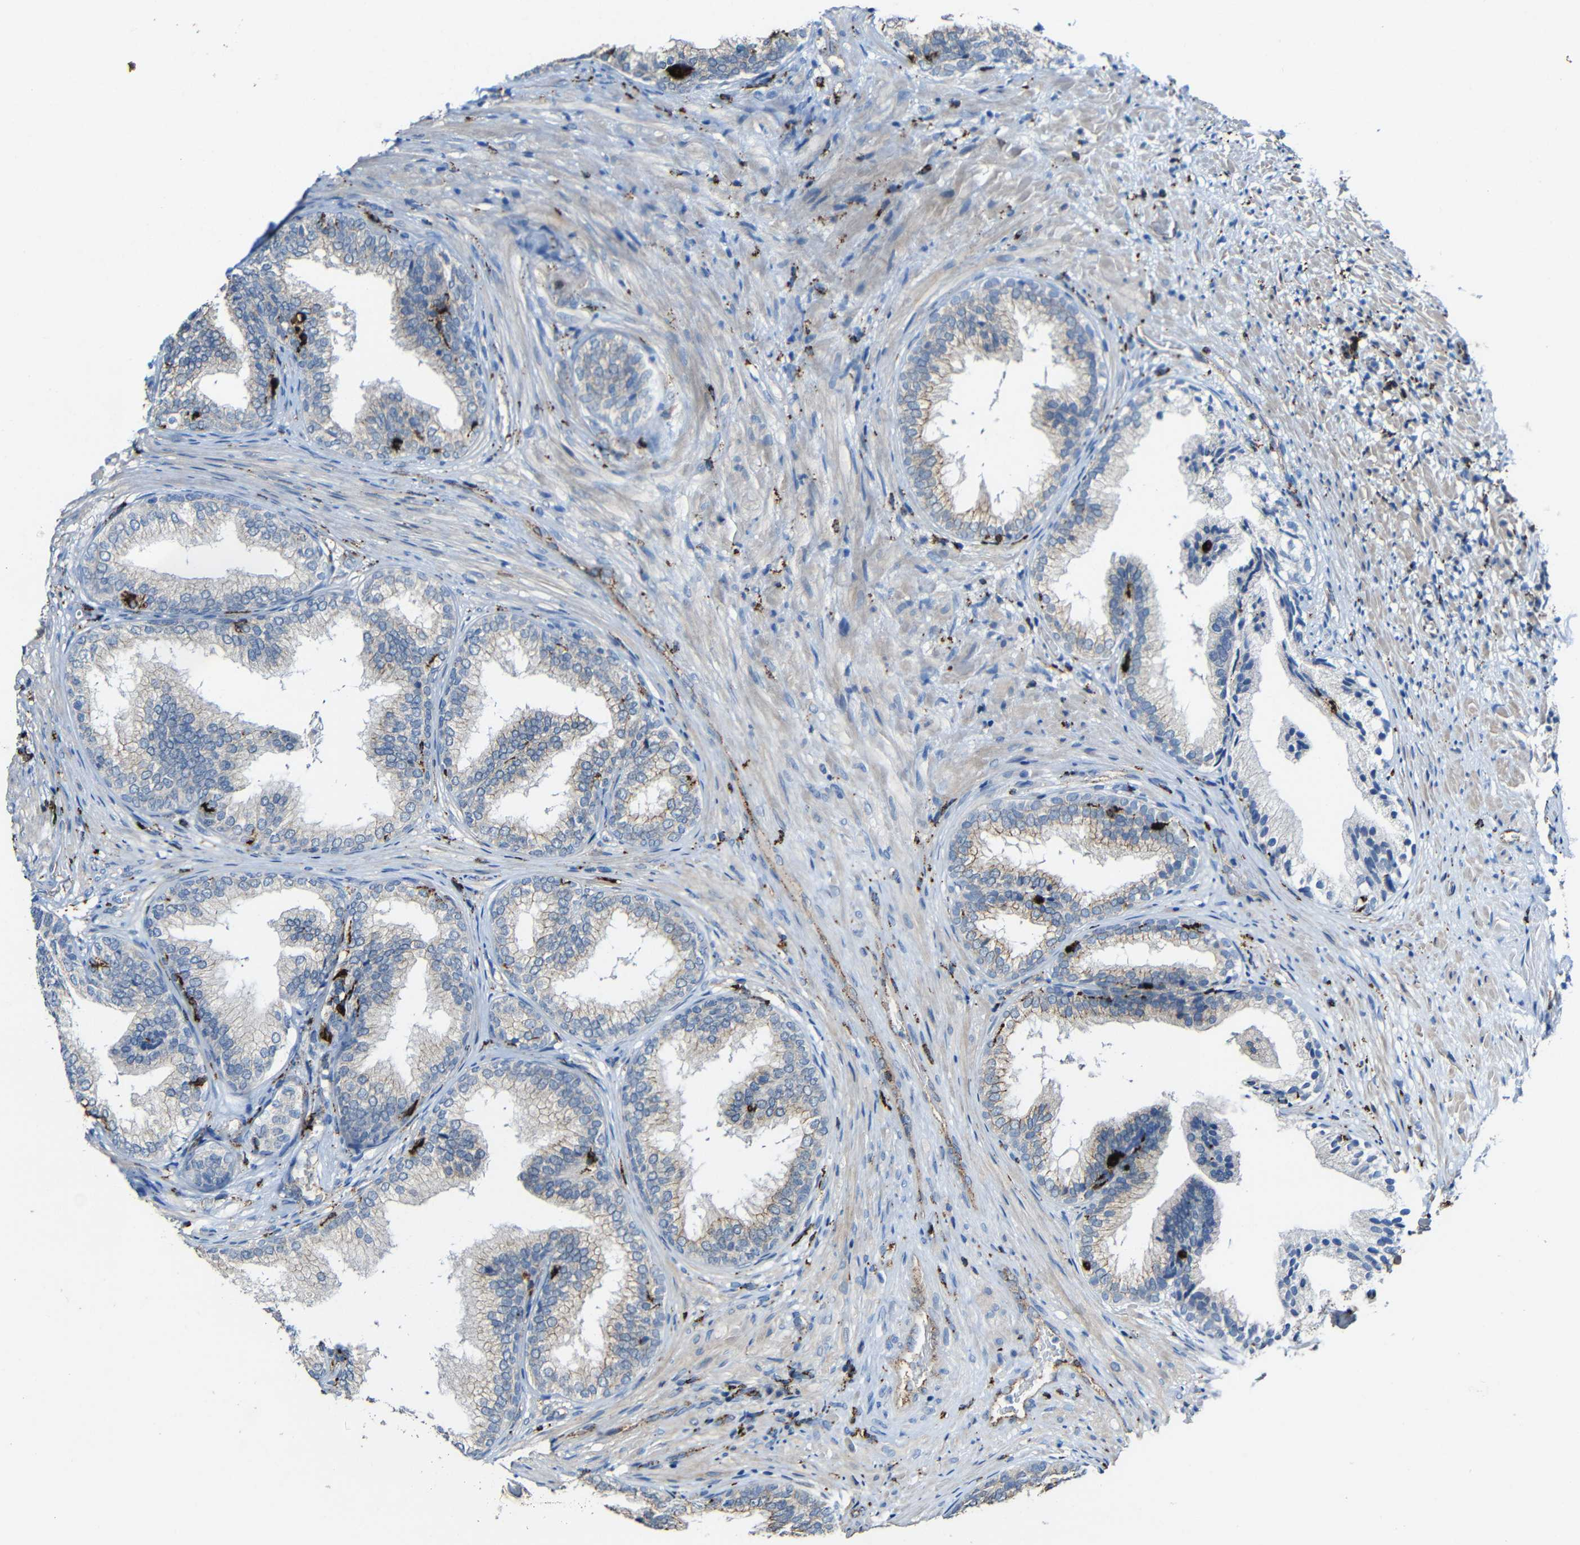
{"staining": {"intensity": "weak", "quantity": "25%-75%", "location": "cytoplasmic/membranous"}, "tissue": "prostate", "cell_type": "Glandular cells", "image_type": "normal", "snomed": [{"axis": "morphology", "description": "Normal tissue, NOS"}, {"axis": "topography", "description": "Prostate"}], "caption": "Immunohistochemistry (IHC) (DAB) staining of normal human prostate demonstrates weak cytoplasmic/membranous protein positivity in approximately 25%-75% of glandular cells. (DAB = brown stain, brightfield microscopy at high magnification).", "gene": "HLA", "patient": {"sex": "male", "age": 76}}